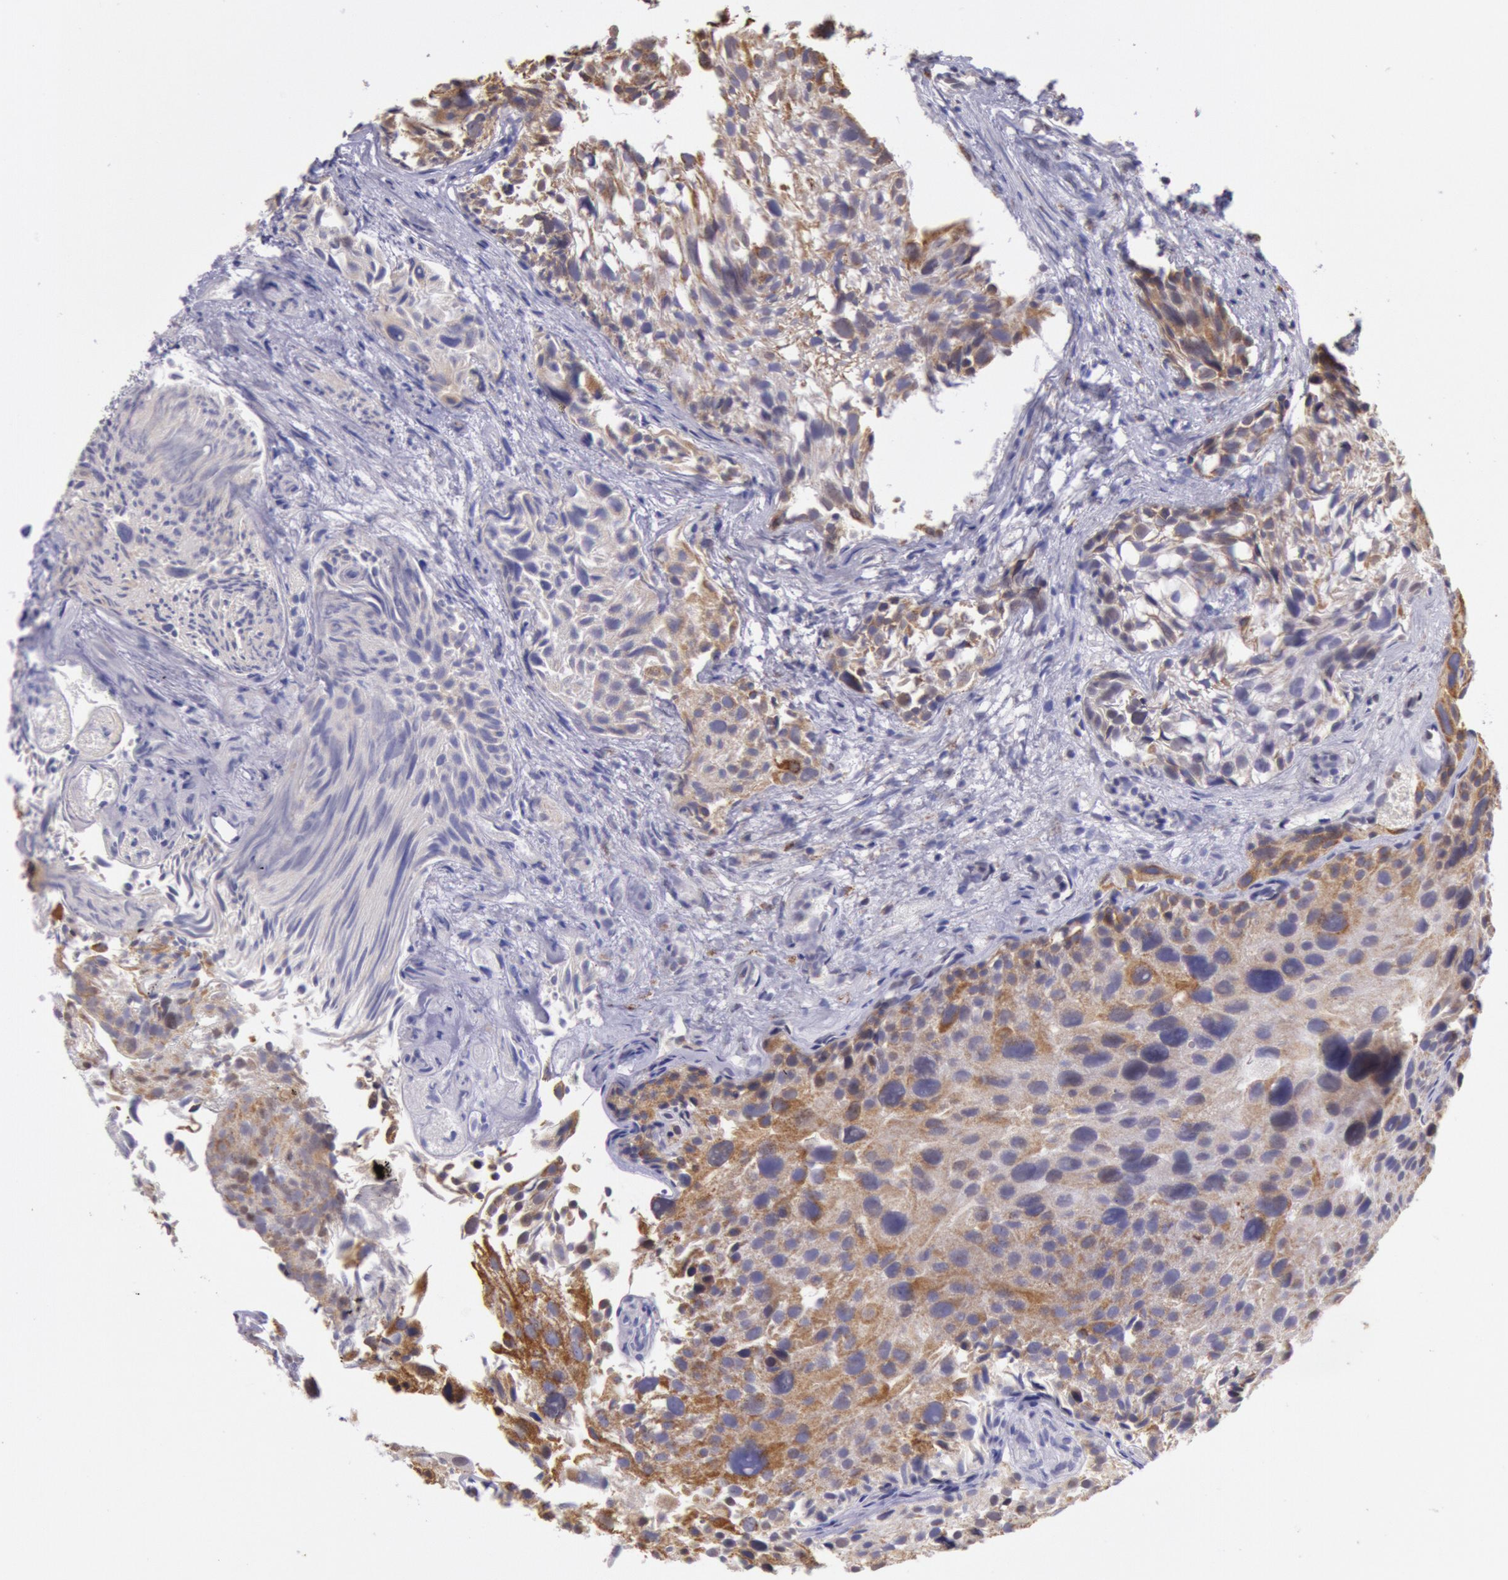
{"staining": {"intensity": "strong", "quantity": ">75%", "location": "cytoplasmic/membranous"}, "tissue": "urothelial cancer", "cell_type": "Tumor cells", "image_type": "cancer", "snomed": [{"axis": "morphology", "description": "Urothelial carcinoma, High grade"}, {"axis": "topography", "description": "Urinary bladder"}], "caption": "Immunohistochemical staining of urothelial cancer reveals high levels of strong cytoplasmic/membranous expression in approximately >75% of tumor cells.", "gene": "FRMD6", "patient": {"sex": "female", "age": 78}}